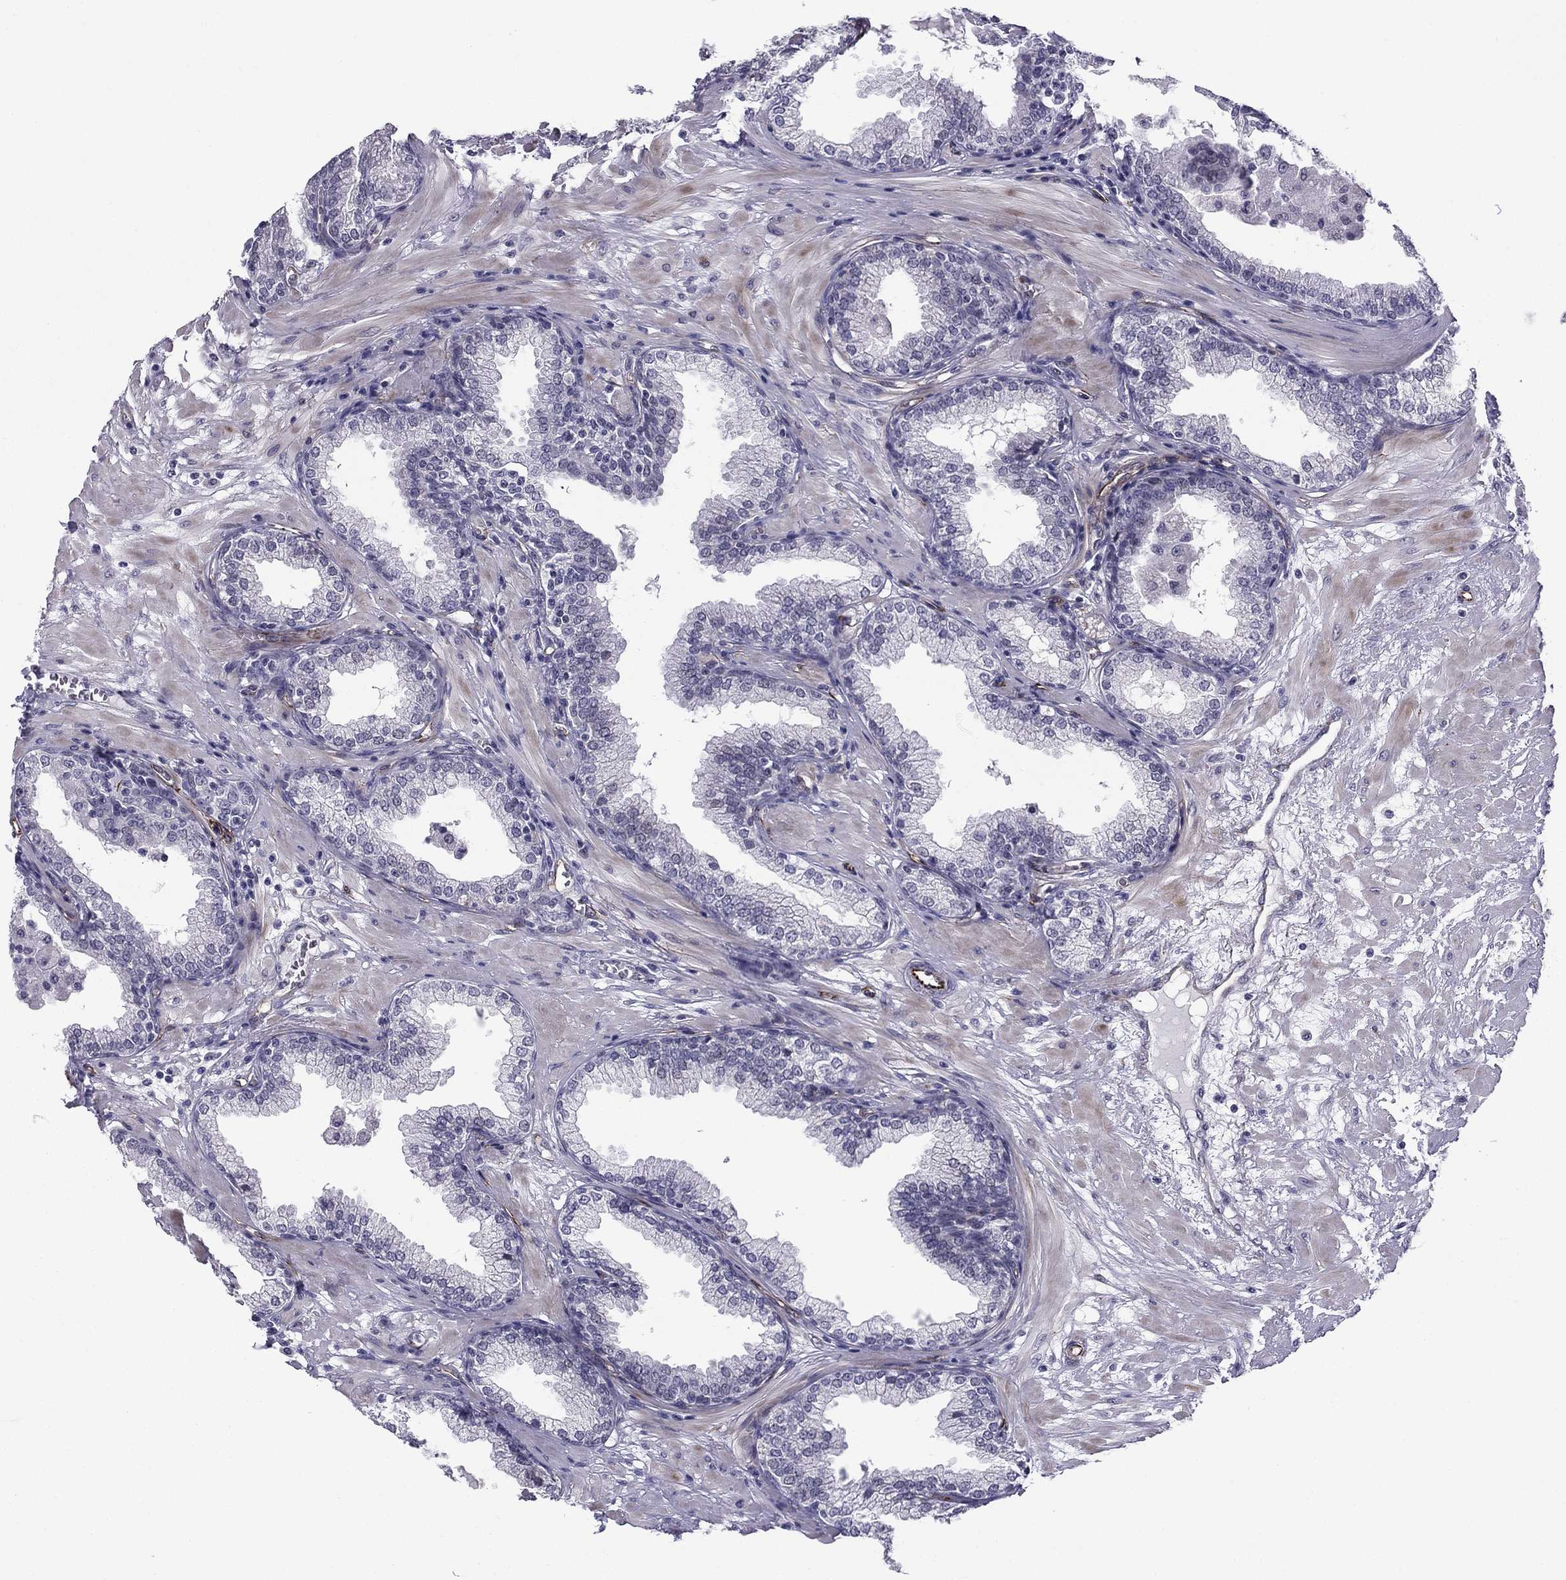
{"staining": {"intensity": "negative", "quantity": "none", "location": "none"}, "tissue": "prostate", "cell_type": "Glandular cells", "image_type": "normal", "snomed": [{"axis": "morphology", "description": "Normal tissue, NOS"}, {"axis": "topography", "description": "Prostate"}], "caption": "Immunohistochemistry (IHC) of benign human prostate exhibits no positivity in glandular cells. Brightfield microscopy of immunohistochemistry (IHC) stained with DAB (brown) and hematoxylin (blue), captured at high magnification.", "gene": "ANKS4B", "patient": {"sex": "male", "age": 64}}